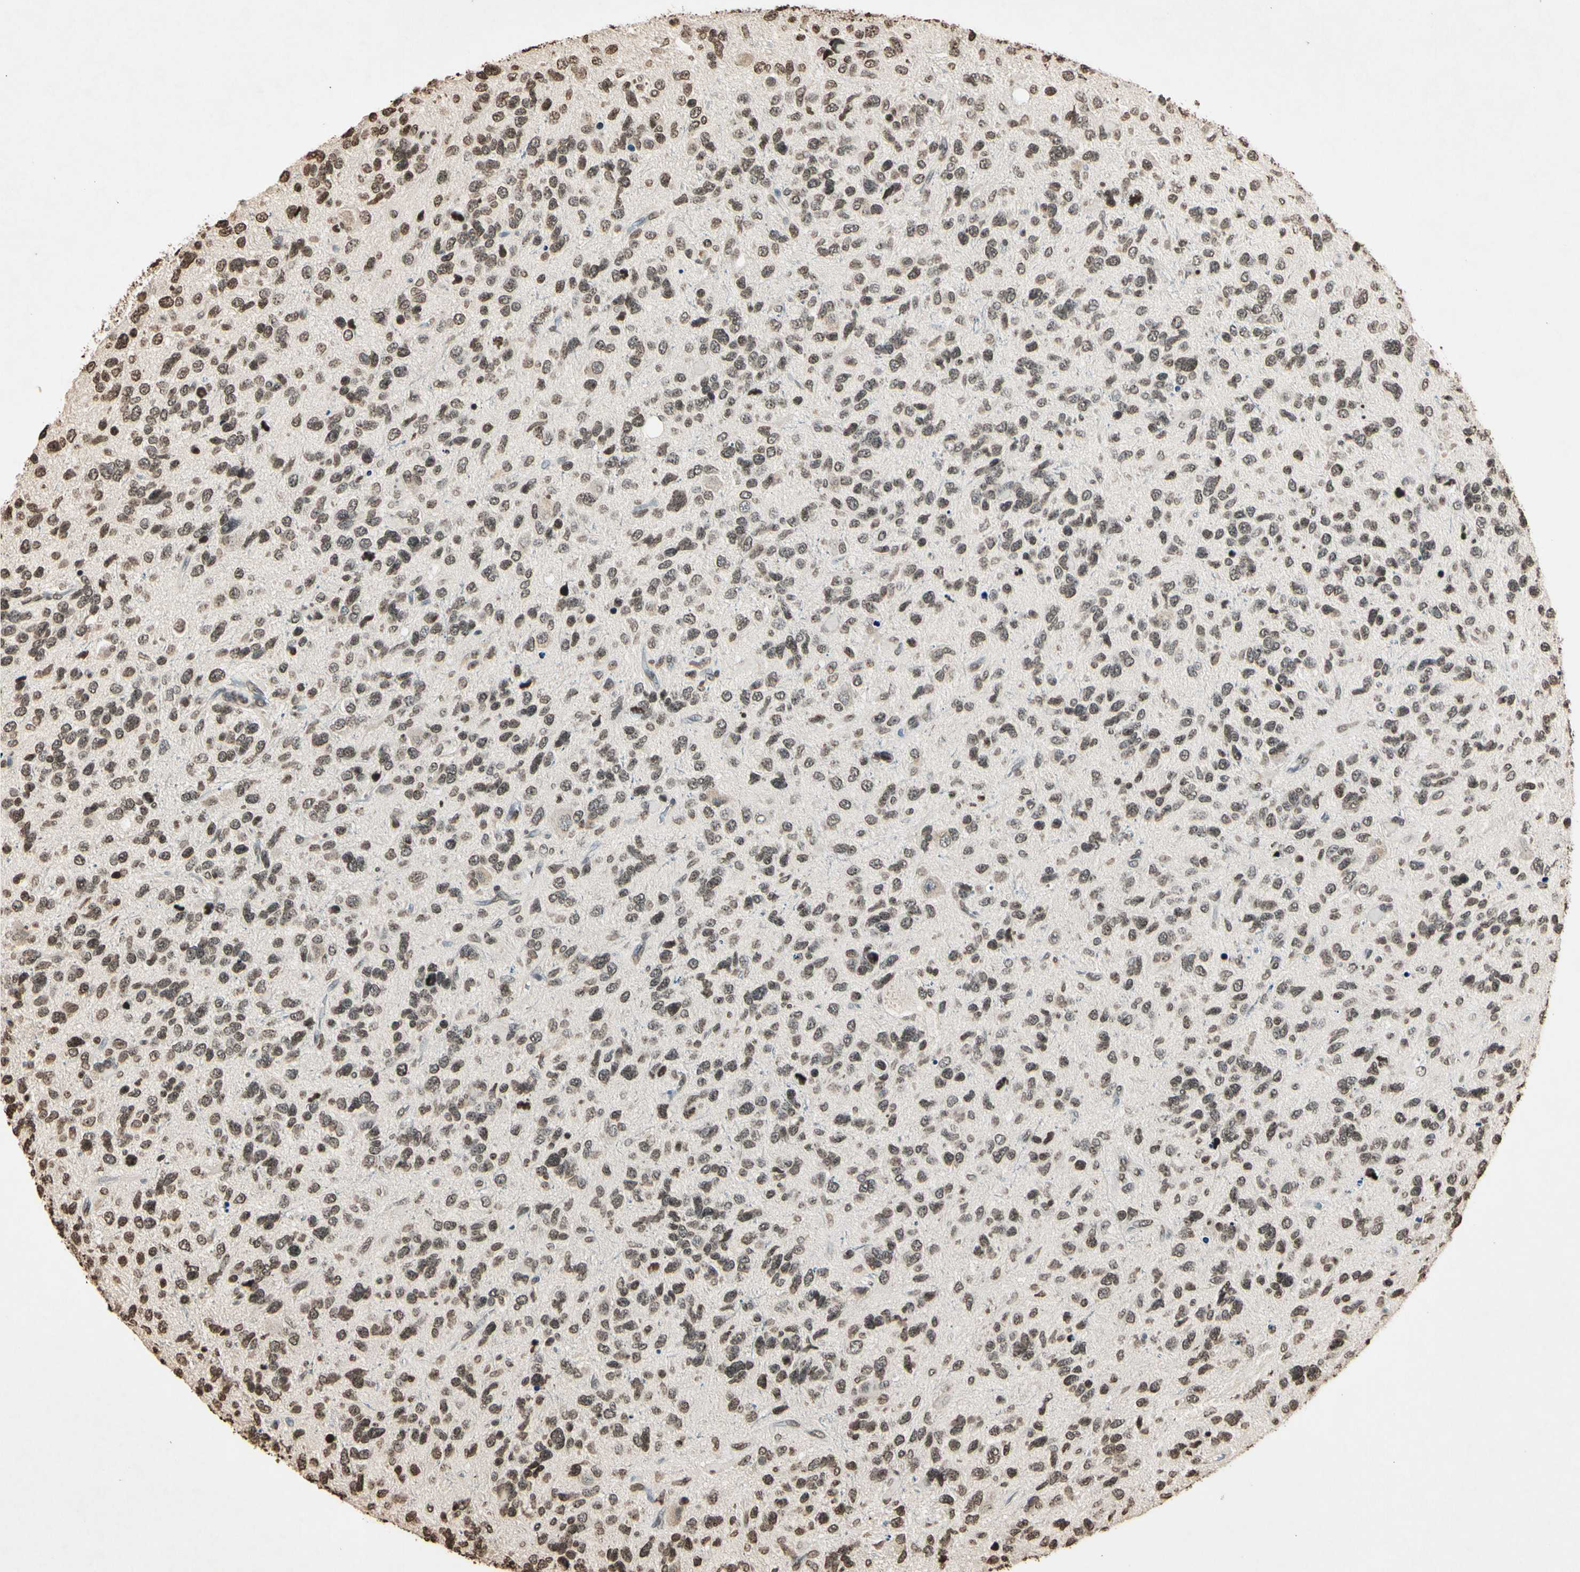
{"staining": {"intensity": "moderate", "quantity": "25%-75%", "location": "nuclear"}, "tissue": "glioma", "cell_type": "Tumor cells", "image_type": "cancer", "snomed": [{"axis": "morphology", "description": "Glioma, malignant, High grade"}, {"axis": "topography", "description": "Brain"}], "caption": "Immunohistochemical staining of human glioma demonstrates medium levels of moderate nuclear protein expression in about 25%-75% of tumor cells. The protein is stained brown, and the nuclei are stained in blue (DAB IHC with brightfield microscopy, high magnification).", "gene": "TOP1", "patient": {"sex": "female", "age": 58}}